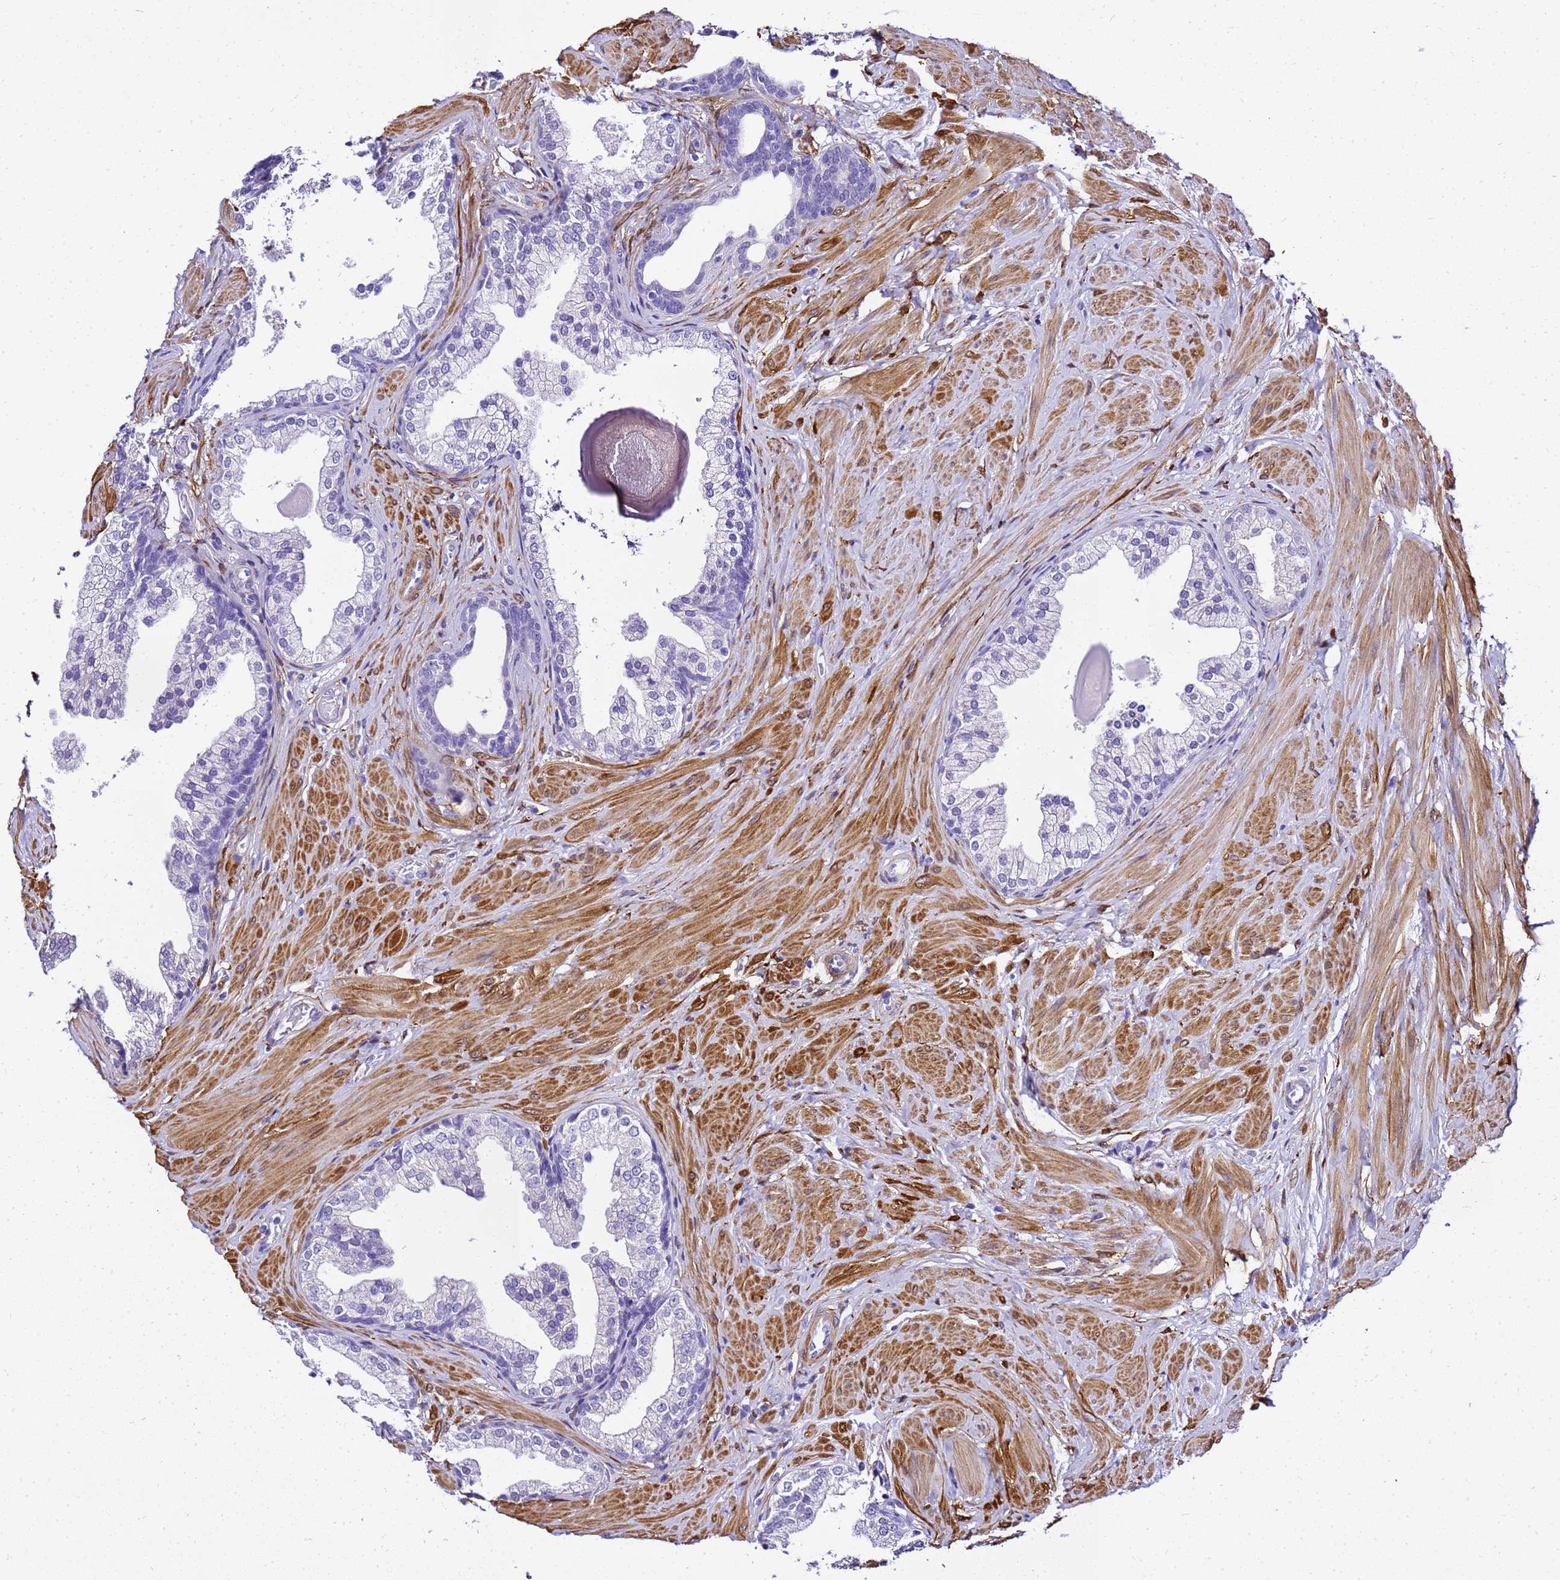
{"staining": {"intensity": "negative", "quantity": "none", "location": "none"}, "tissue": "prostate", "cell_type": "Glandular cells", "image_type": "normal", "snomed": [{"axis": "morphology", "description": "Normal tissue, NOS"}, {"axis": "topography", "description": "Prostate"}], "caption": "There is no significant positivity in glandular cells of prostate. (DAB (3,3'-diaminobenzidine) immunohistochemistry (IHC), high magnification).", "gene": "HSPB6", "patient": {"sex": "male", "age": 48}}